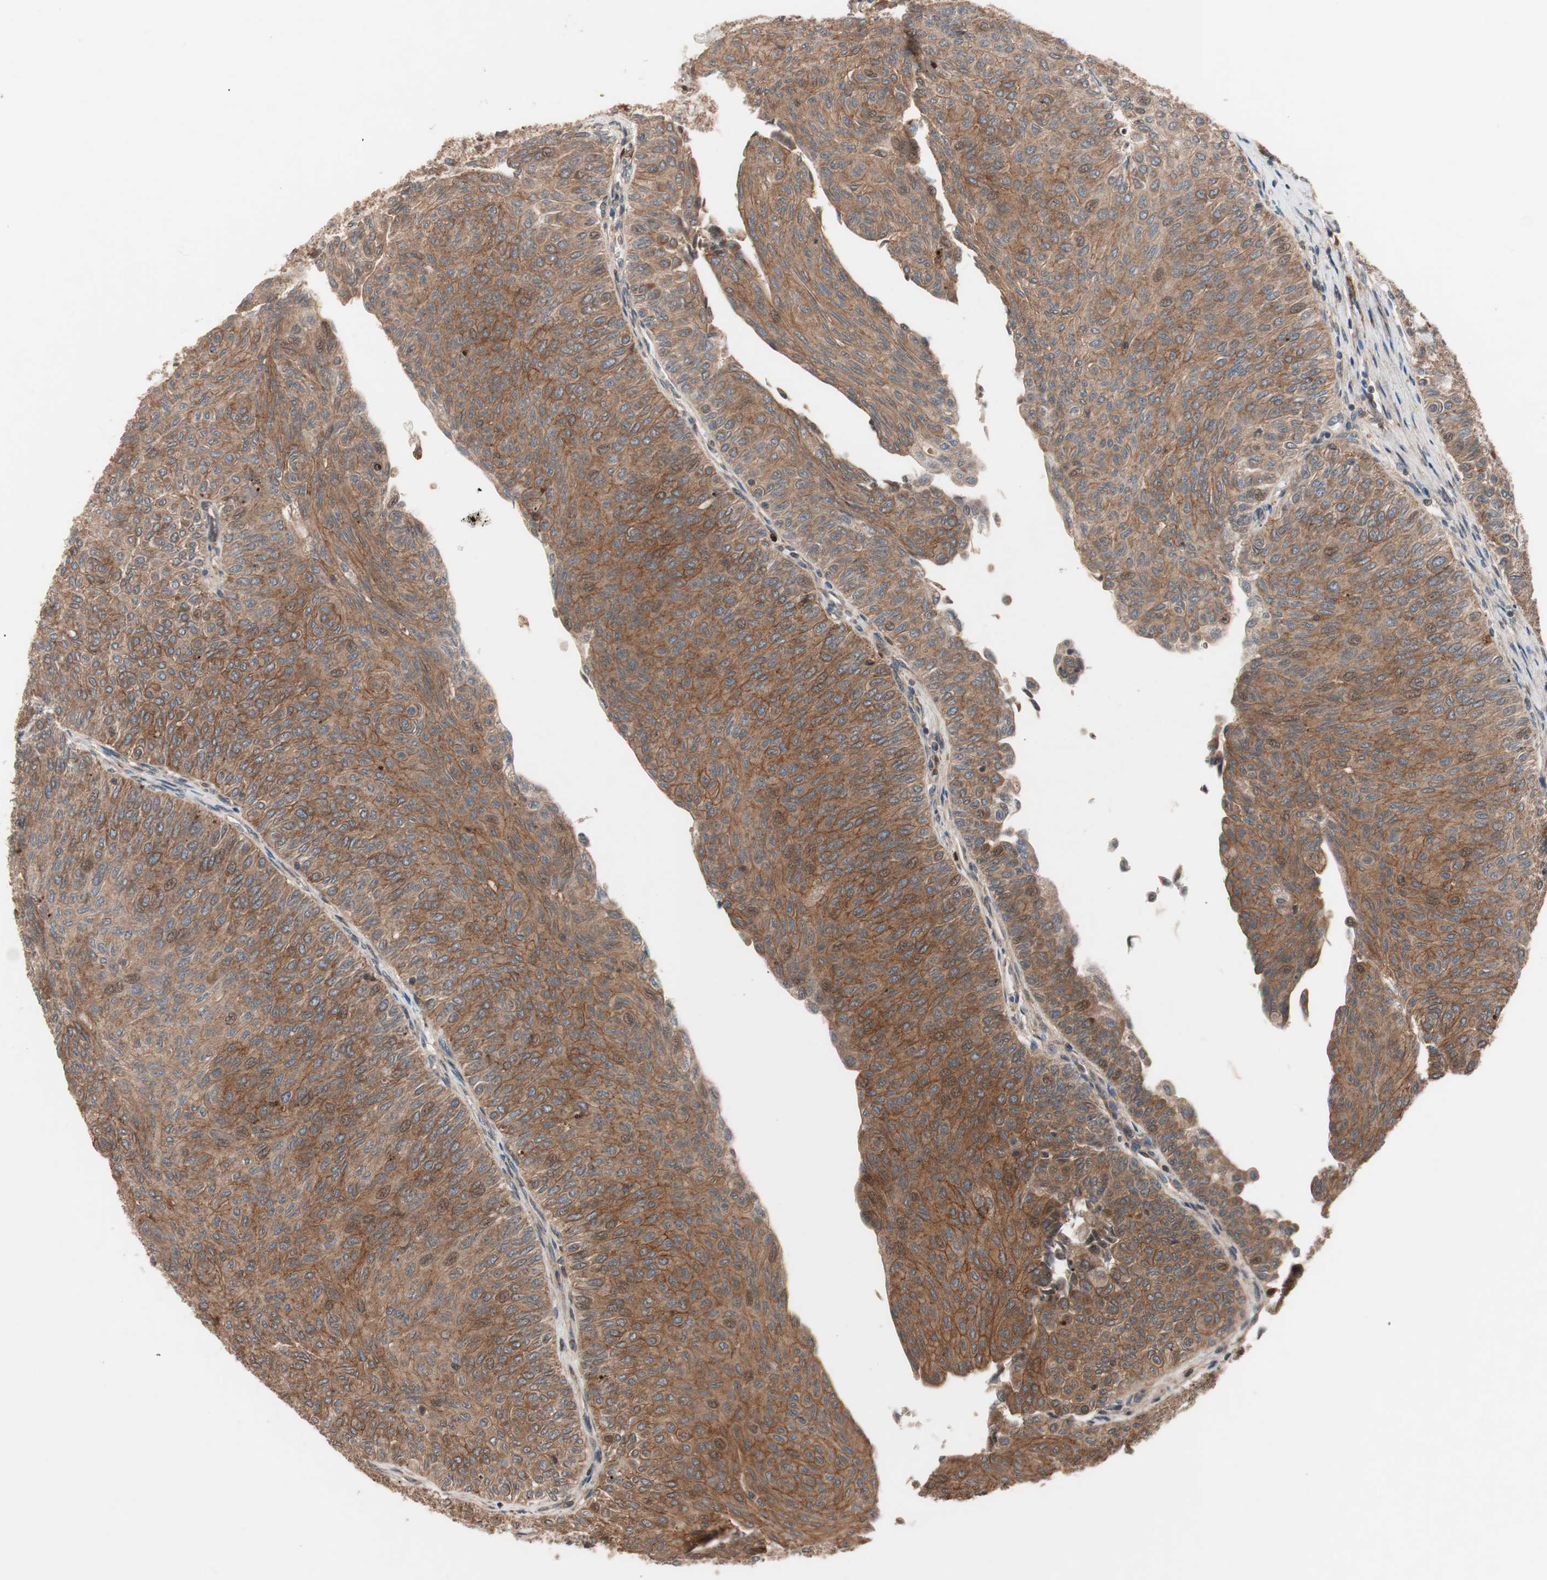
{"staining": {"intensity": "strong", "quantity": ">75%", "location": "cytoplasmic/membranous,nuclear"}, "tissue": "urothelial cancer", "cell_type": "Tumor cells", "image_type": "cancer", "snomed": [{"axis": "morphology", "description": "Urothelial carcinoma, Low grade"}, {"axis": "topography", "description": "Urinary bladder"}], "caption": "IHC histopathology image of urothelial cancer stained for a protein (brown), which demonstrates high levels of strong cytoplasmic/membranous and nuclear positivity in about >75% of tumor cells.", "gene": "NF2", "patient": {"sex": "male", "age": 78}}